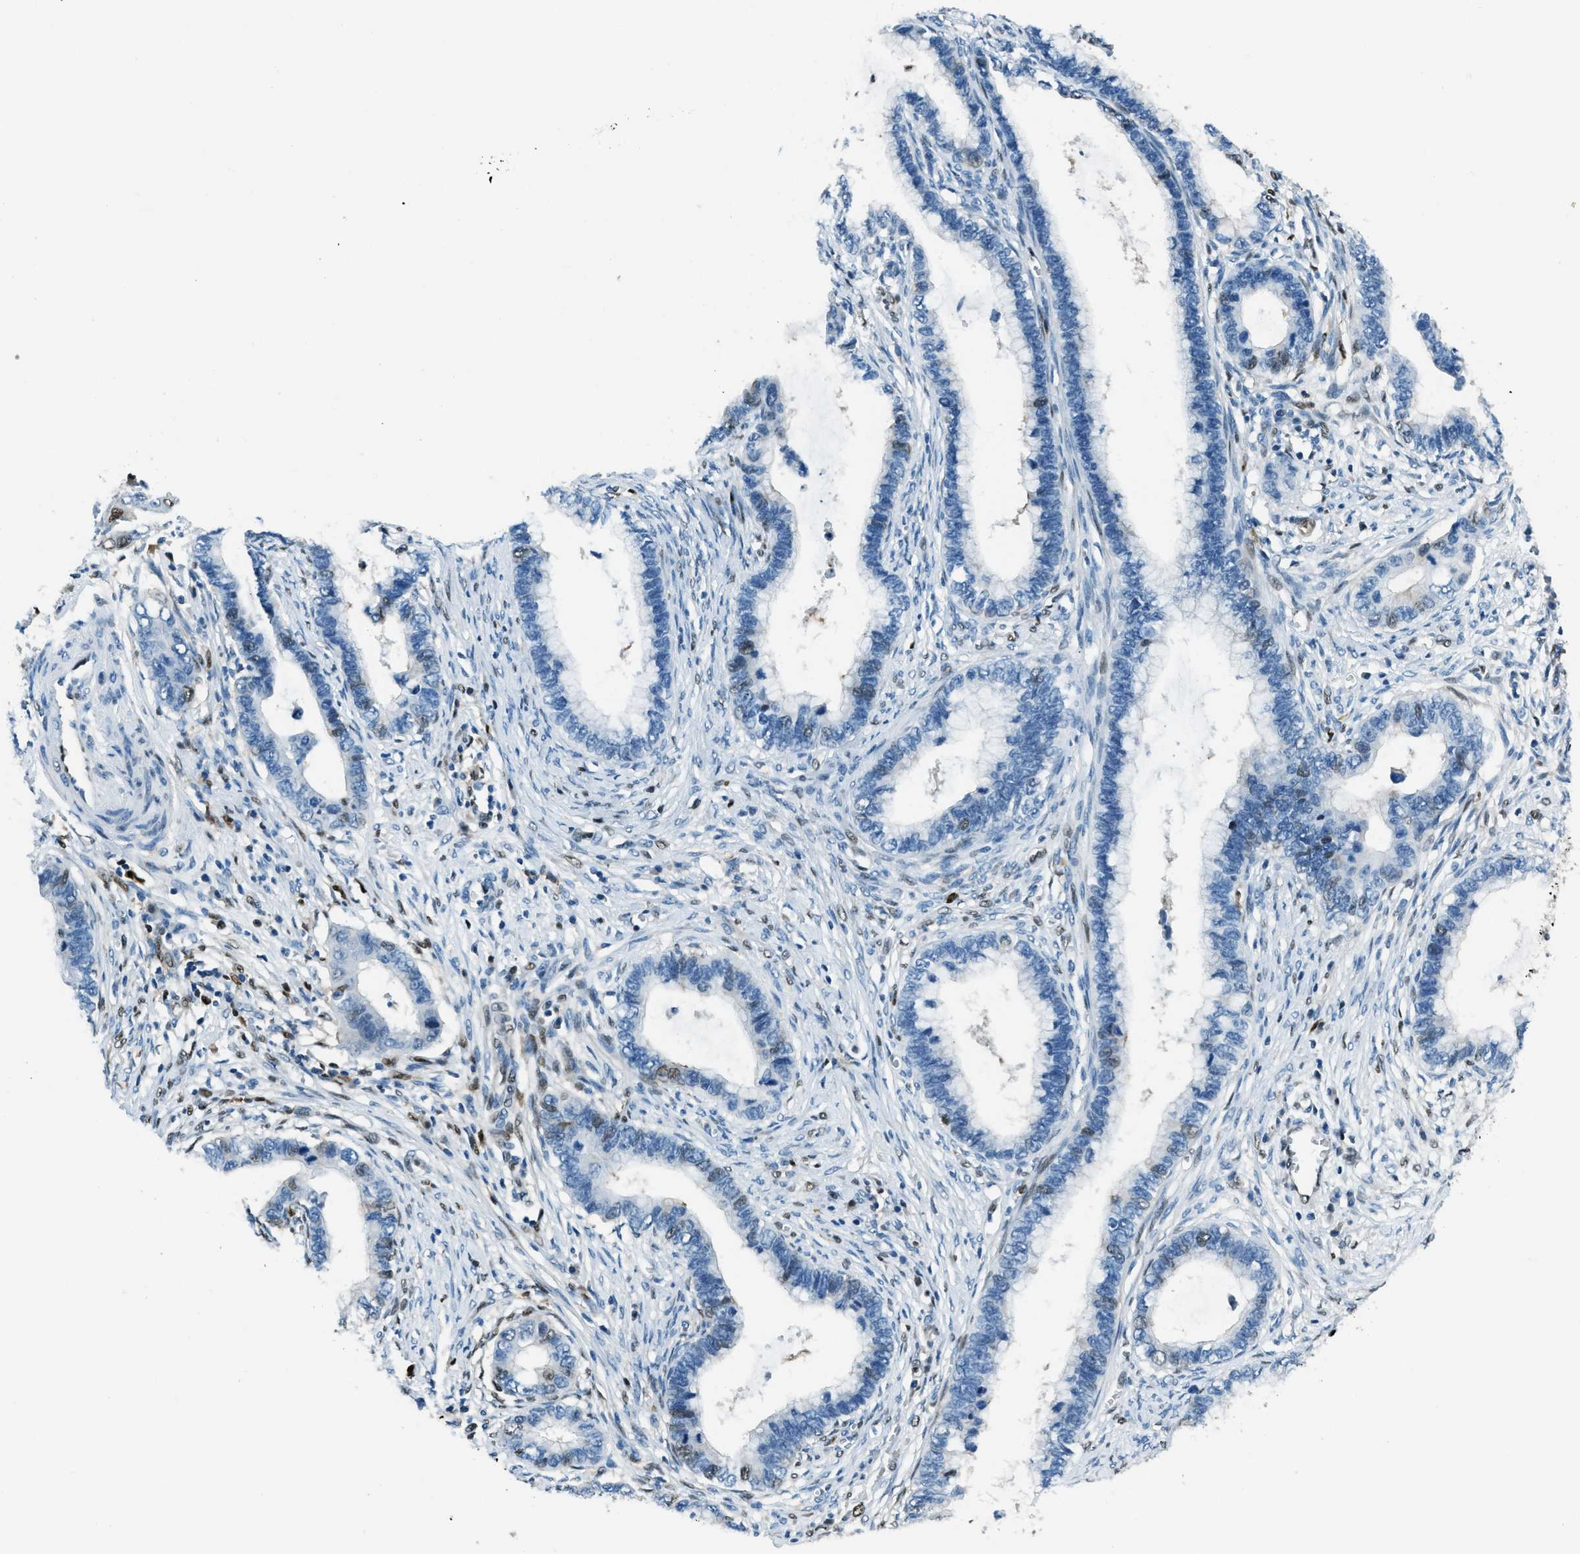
{"staining": {"intensity": "moderate", "quantity": "<25%", "location": "nuclear"}, "tissue": "cervical cancer", "cell_type": "Tumor cells", "image_type": "cancer", "snomed": [{"axis": "morphology", "description": "Adenocarcinoma, NOS"}, {"axis": "topography", "description": "Cervix"}], "caption": "Protein staining of cervical cancer (adenocarcinoma) tissue exhibits moderate nuclear positivity in approximately <25% of tumor cells.", "gene": "OGFR", "patient": {"sex": "female", "age": 44}}